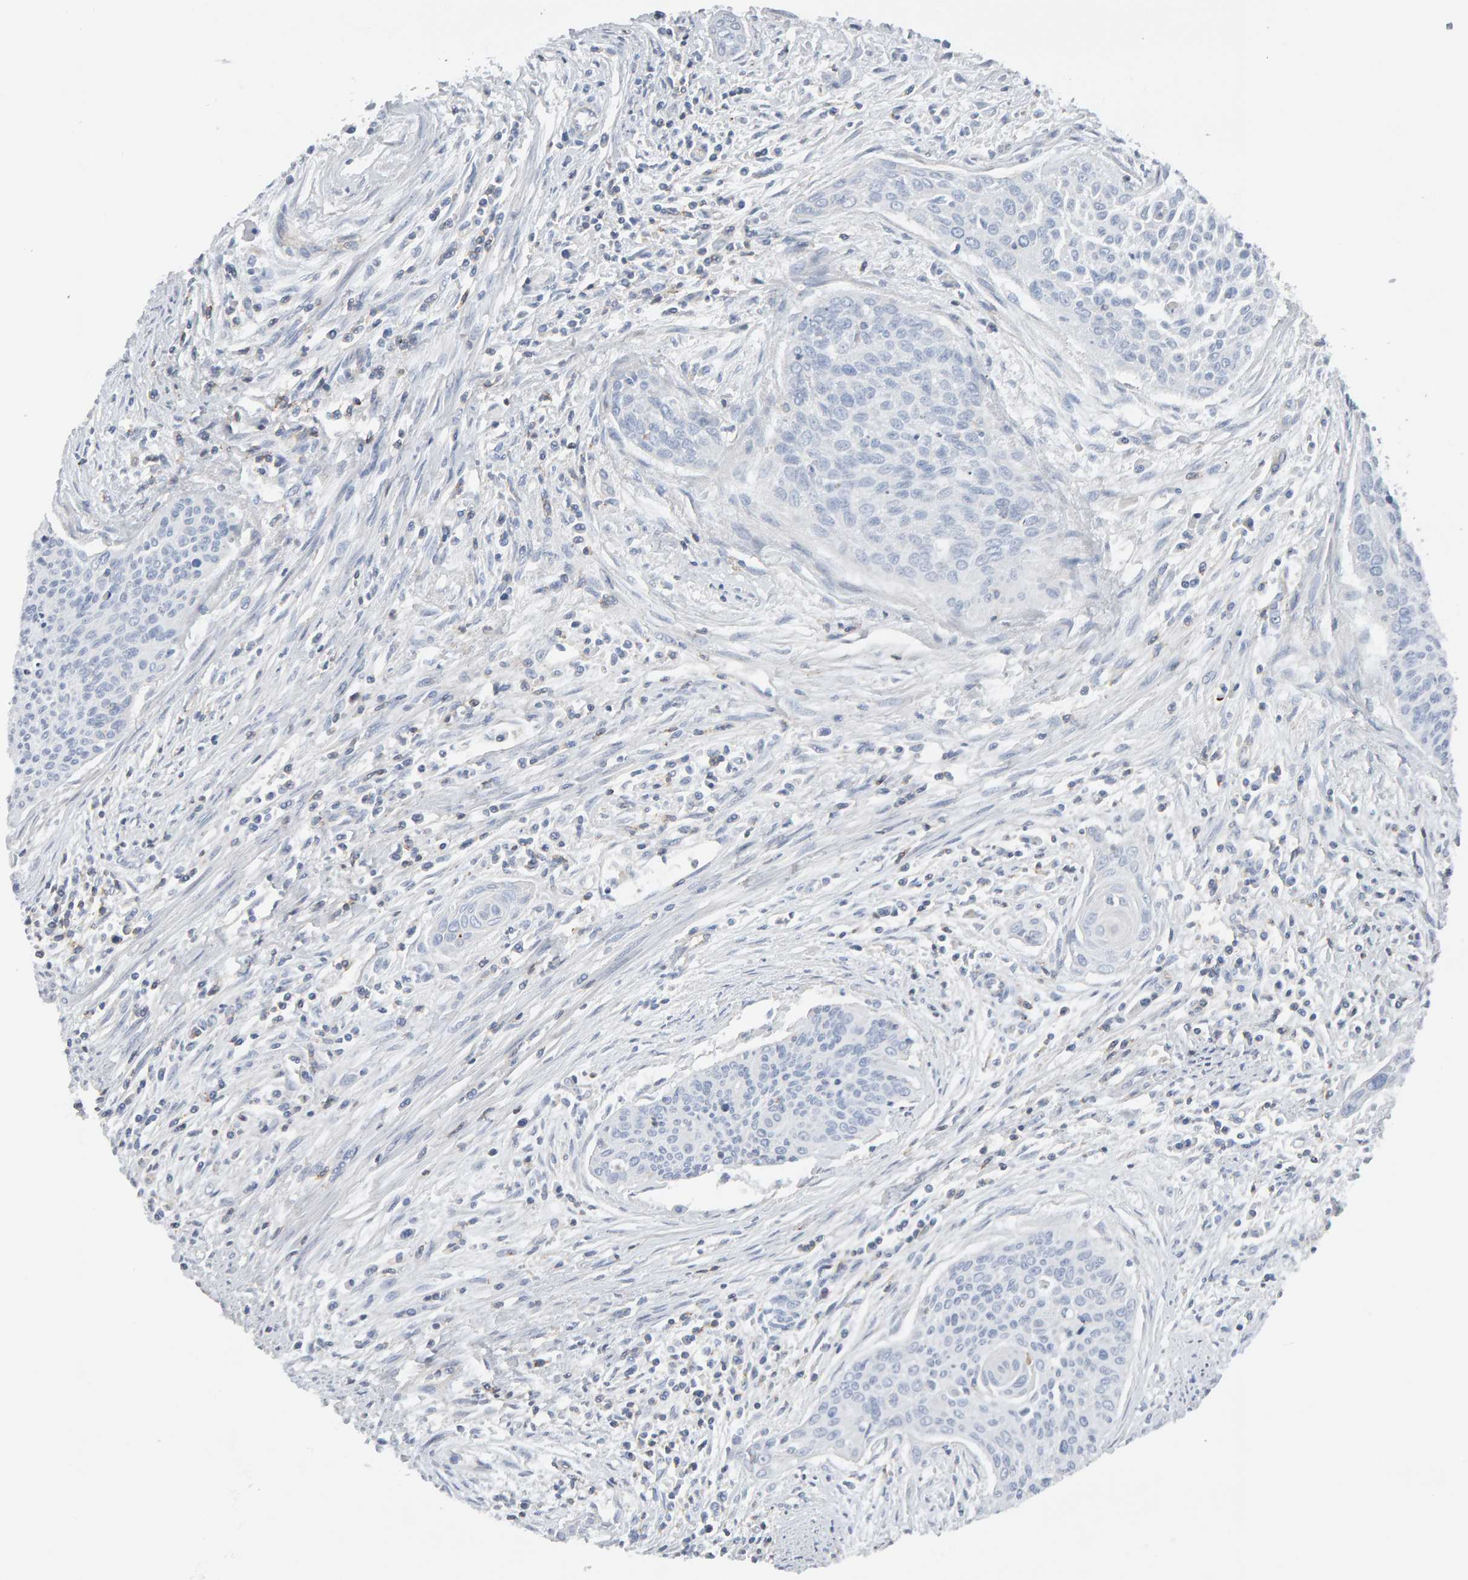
{"staining": {"intensity": "negative", "quantity": "none", "location": "none"}, "tissue": "cervical cancer", "cell_type": "Tumor cells", "image_type": "cancer", "snomed": [{"axis": "morphology", "description": "Squamous cell carcinoma, NOS"}, {"axis": "topography", "description": "Cervix"}], "caption": "Cervical cancer (squamous cell carcinoma) stained for a protein using immunohistochemistry displays no expression tumor cells.", "gene": "FYN", "patient": {"sex": "female", "age": 55}}